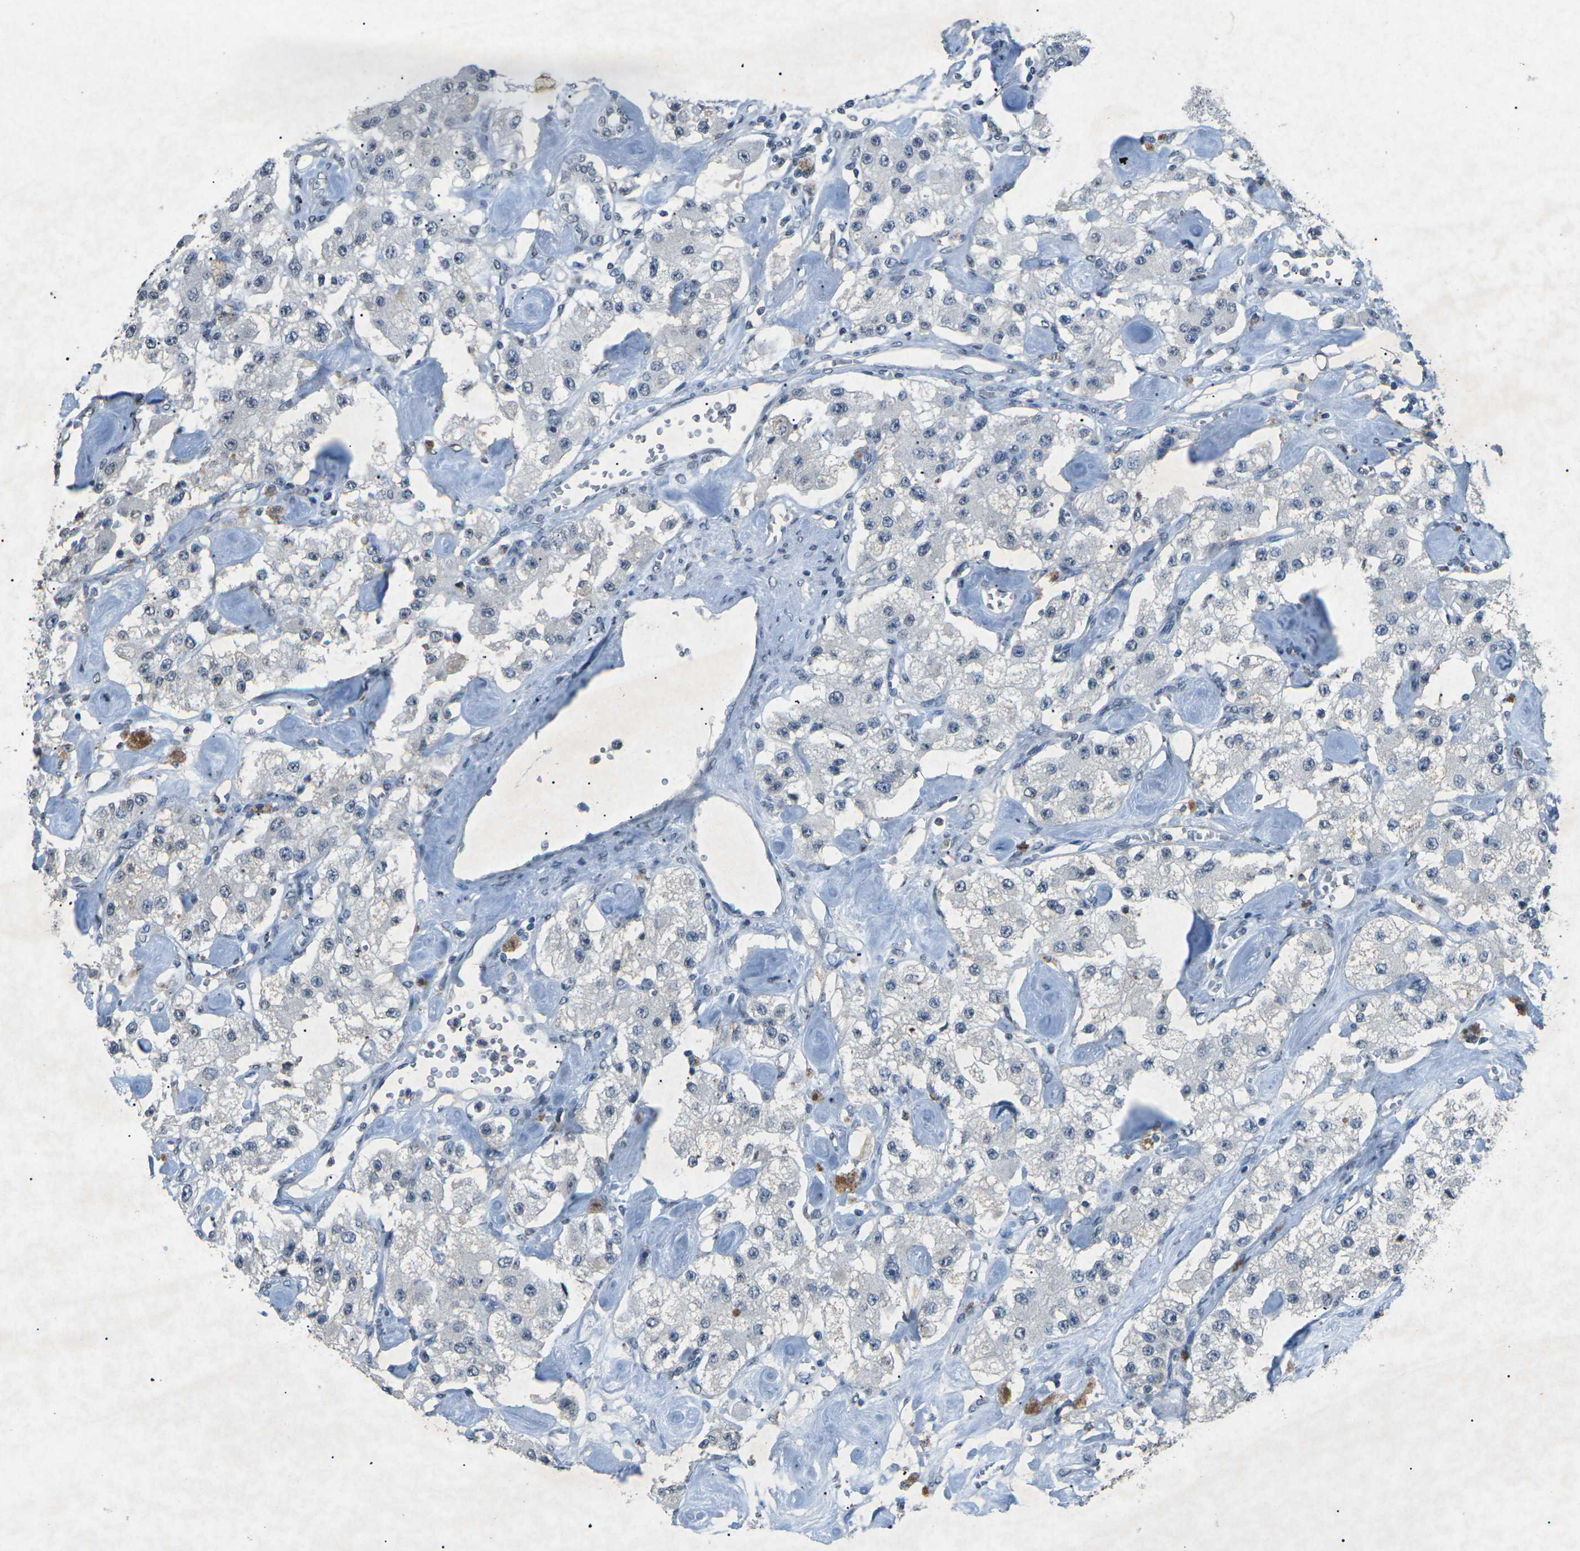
{"staining": {"intensity": "negative", "quantity": "none", "location": "none"}, "tissue": "carcinoid", "cell_type": "Tumor cells", "image_type": "cancer", "snomed": [{"axis": "morphology", "description": "Carcinoid, malignant, NOS"}, {"axis": "topography", "description": "Pancreas"}], "caption": "Immunohistochemistry (IHC) image of carcinoid stained for a protein (brown), which exhibits no positivity in tumor cells.", "gene": "A1BG", "patient": {"sex": "male", "age": 41}}